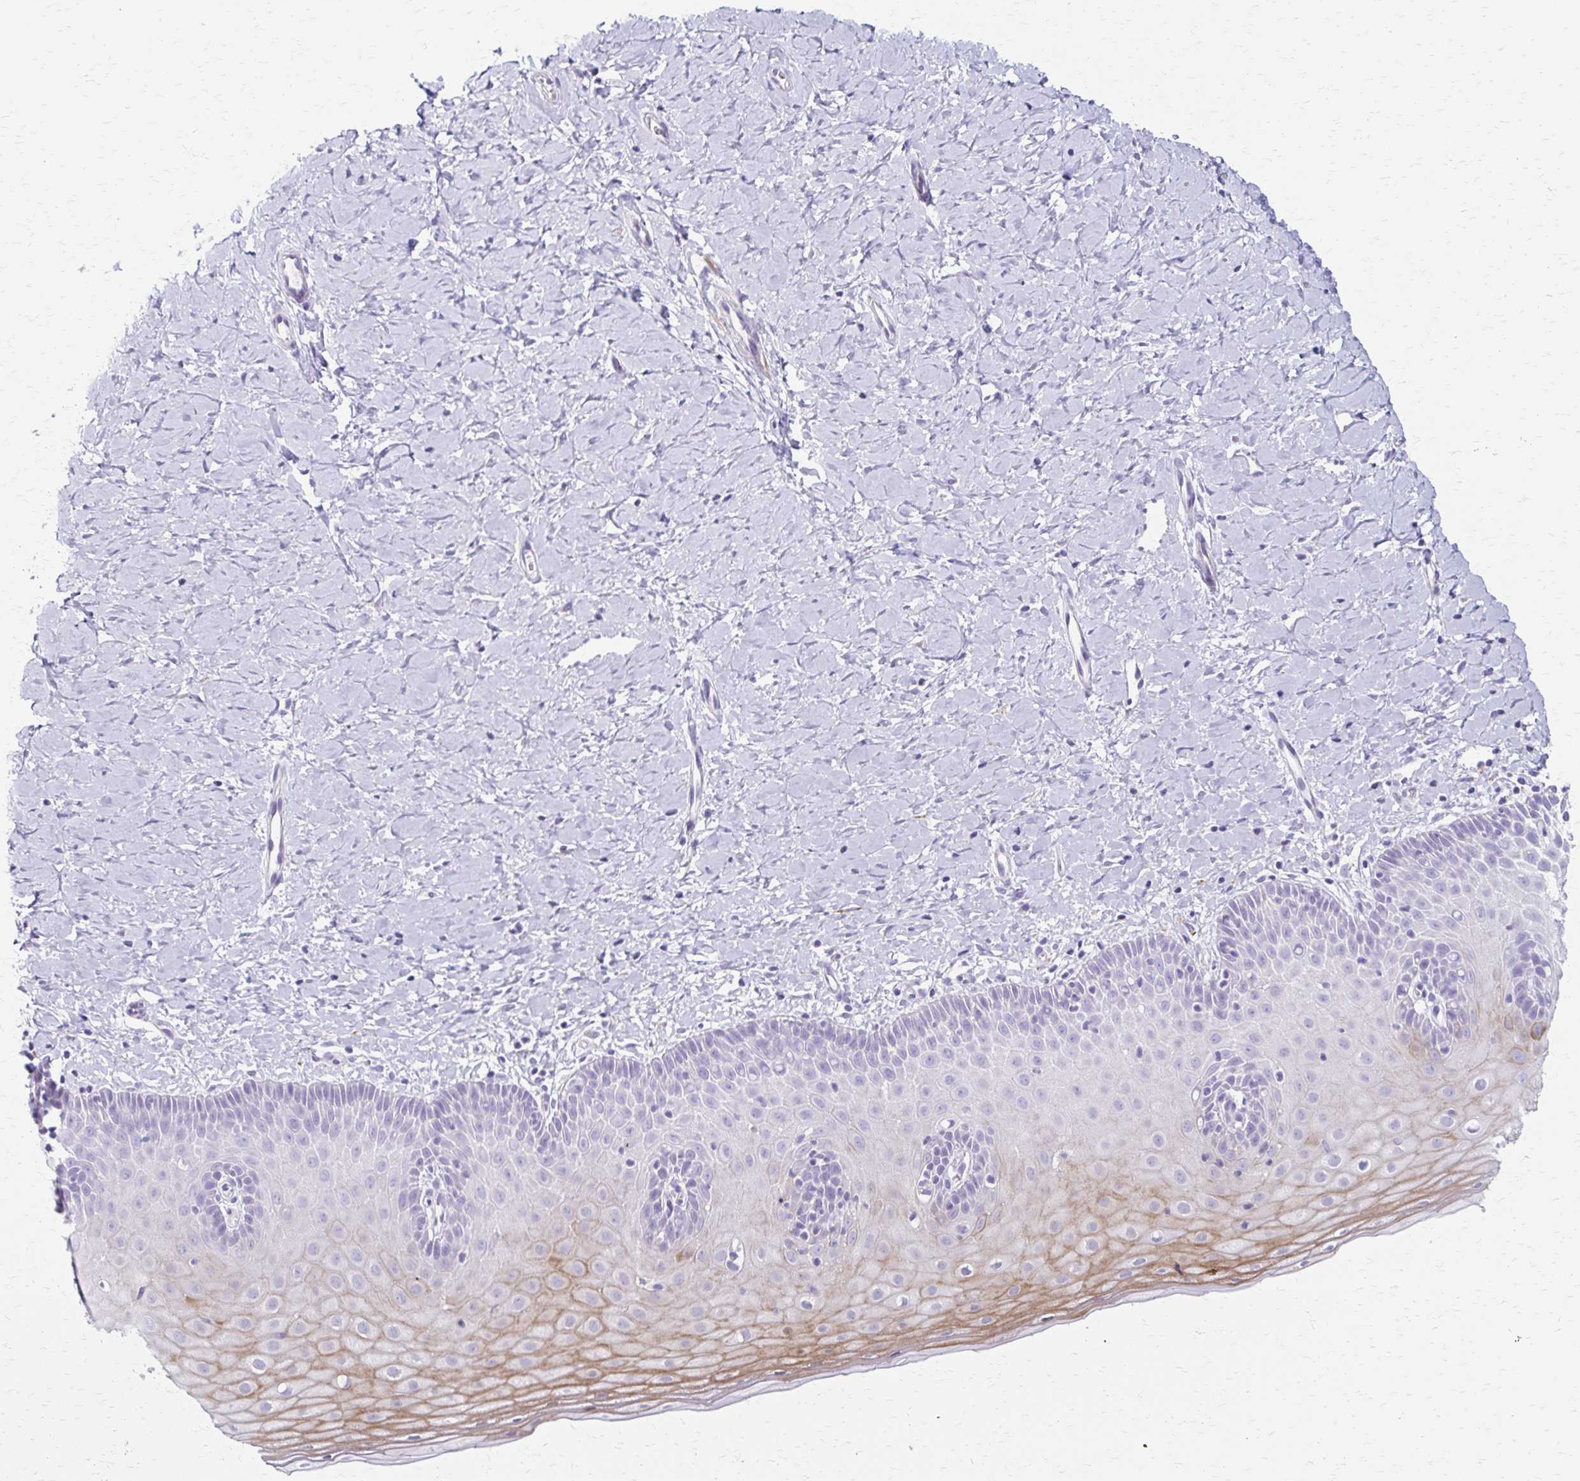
{"staining": {"intensity": "moderate", "quantity": "<25%", "location": "cytoplasmic/membranous"}, "tissue": "cervix", "cell_type": "Squamous epithelial cells", "image_type": "normal", "snomed": [{"axis": "morphology", "description": "Normal tissue, NOS"}, {"axis": "topography", "description": "Cervix"}], "caption": "Immunohistochemistry (IHC) image of benign cervix stained for a protein (brown), which demonstrates low levels of moderate cytoplasmic/membranous staining in about <25% of squamous epithelial cells.", "gene": "ZSCAN5B", "patient": {"sex": "female", "age": 37}}